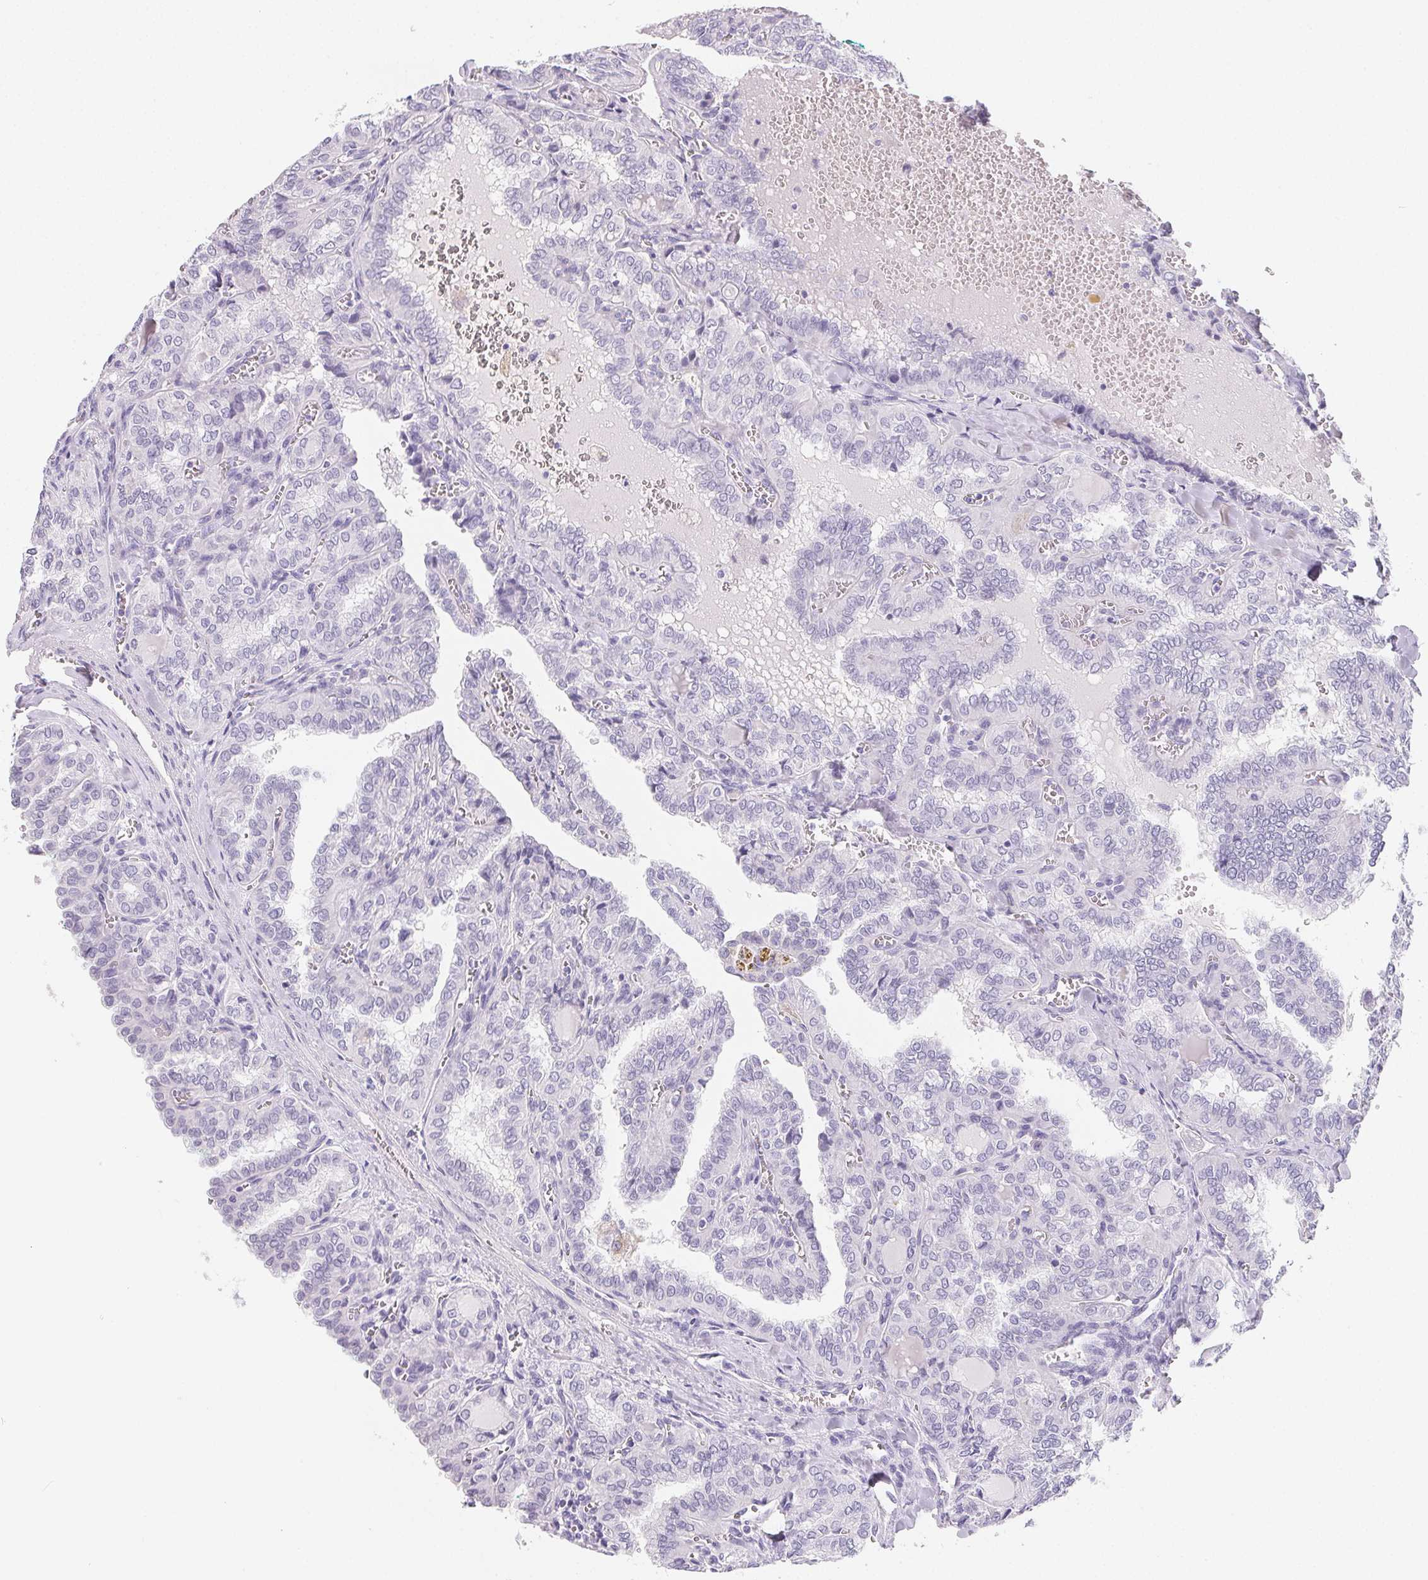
{"staining": {"intensity": "negative", "quantity": "none", "location": "none"}, "tissue": "thyroid cancer", "cell_type": "Tumor cells", "image_type": "cancer", "snomed": [{"axis": "morphology", "description": "Papillary adenocarcinoma, NOS"}, {"axis": "topography", "description": "Thyroid gland"}], "caption": "Thyroid cancer was stained to show a protein in brown. There is no significant expression in tumor cells.", "gene": "FDX1", "patient": {"sex": "female", "age": 41}}